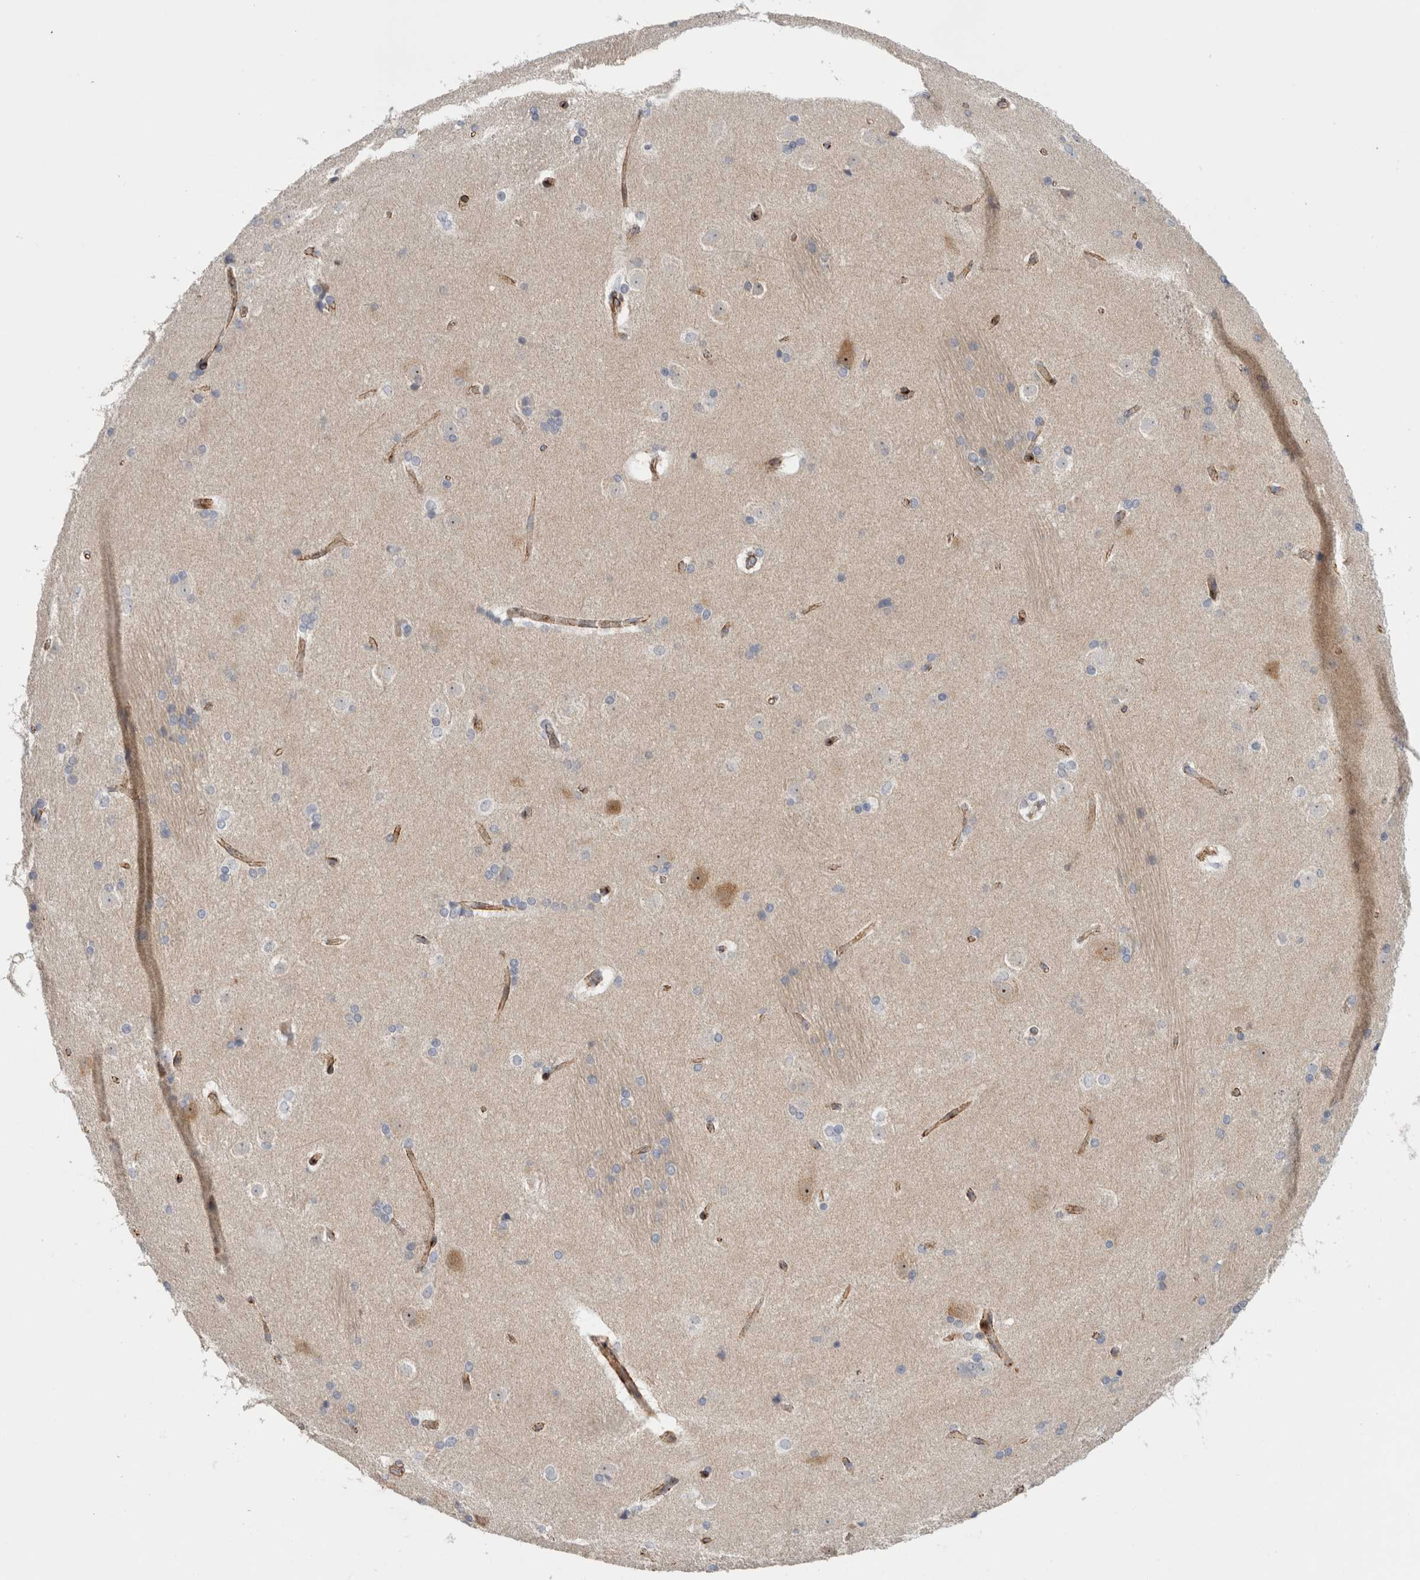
{"staining": {"intensity": "negative", "quantity": "none", "location": "none"}, "tissue": "caudate", "cell_type": "Glial cells", "image_type": "normal", "snomed": [{"axis": "morphology", "description": "Normal tissue, NOS"}, {"axis": "topography", "description": "Lateral ventricle wall"}], "caption": "DAB immunohistochemical staining of normal caudate reveals no significant staining in glial cells.", "gene": "SLC20A2", "patient": {"sex": "female", "age": 19}}